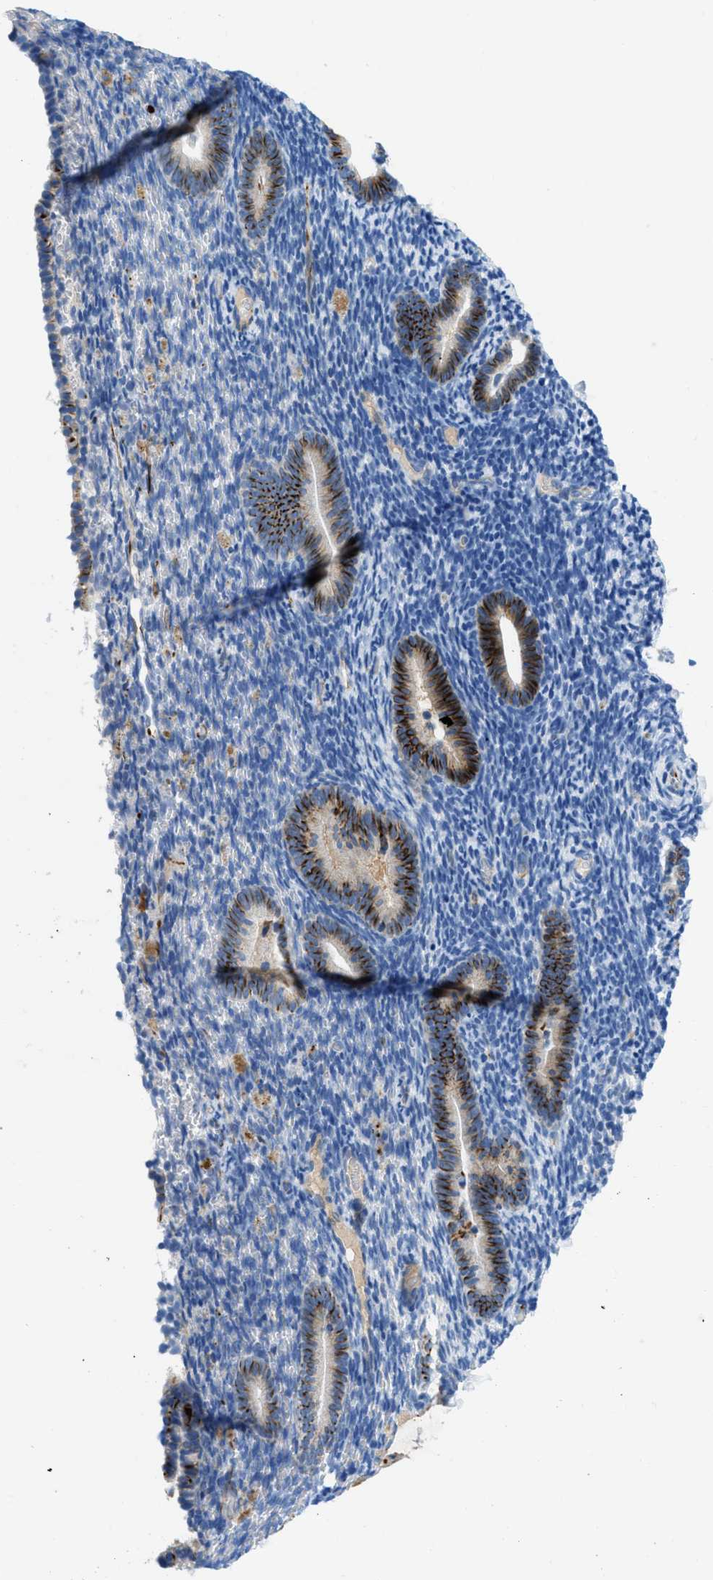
{"staining": {"intensity": "moderate", "quantity": "<25%", "location": "cytoplasmic/membranous"}, "tissue": "endometrium", "cell_type": "Cells in endometrial stroma", "image_type": "normal", "snomed": [{"axis": "morphology", "description": "Normal tissue, NOS"}, {"axis": "topography", "description": "Endometrium"}], "caption": "This micrograph reveals normal endometrium stained with IHC to label a protein in brown. The cytoplasmic/membranous of cells in endometrial stroma show moderate positivity for the protein. Nuclei are counter-stained blue.", "gene": "XCR1", "patient": {"sex": "female", "age": 51}}